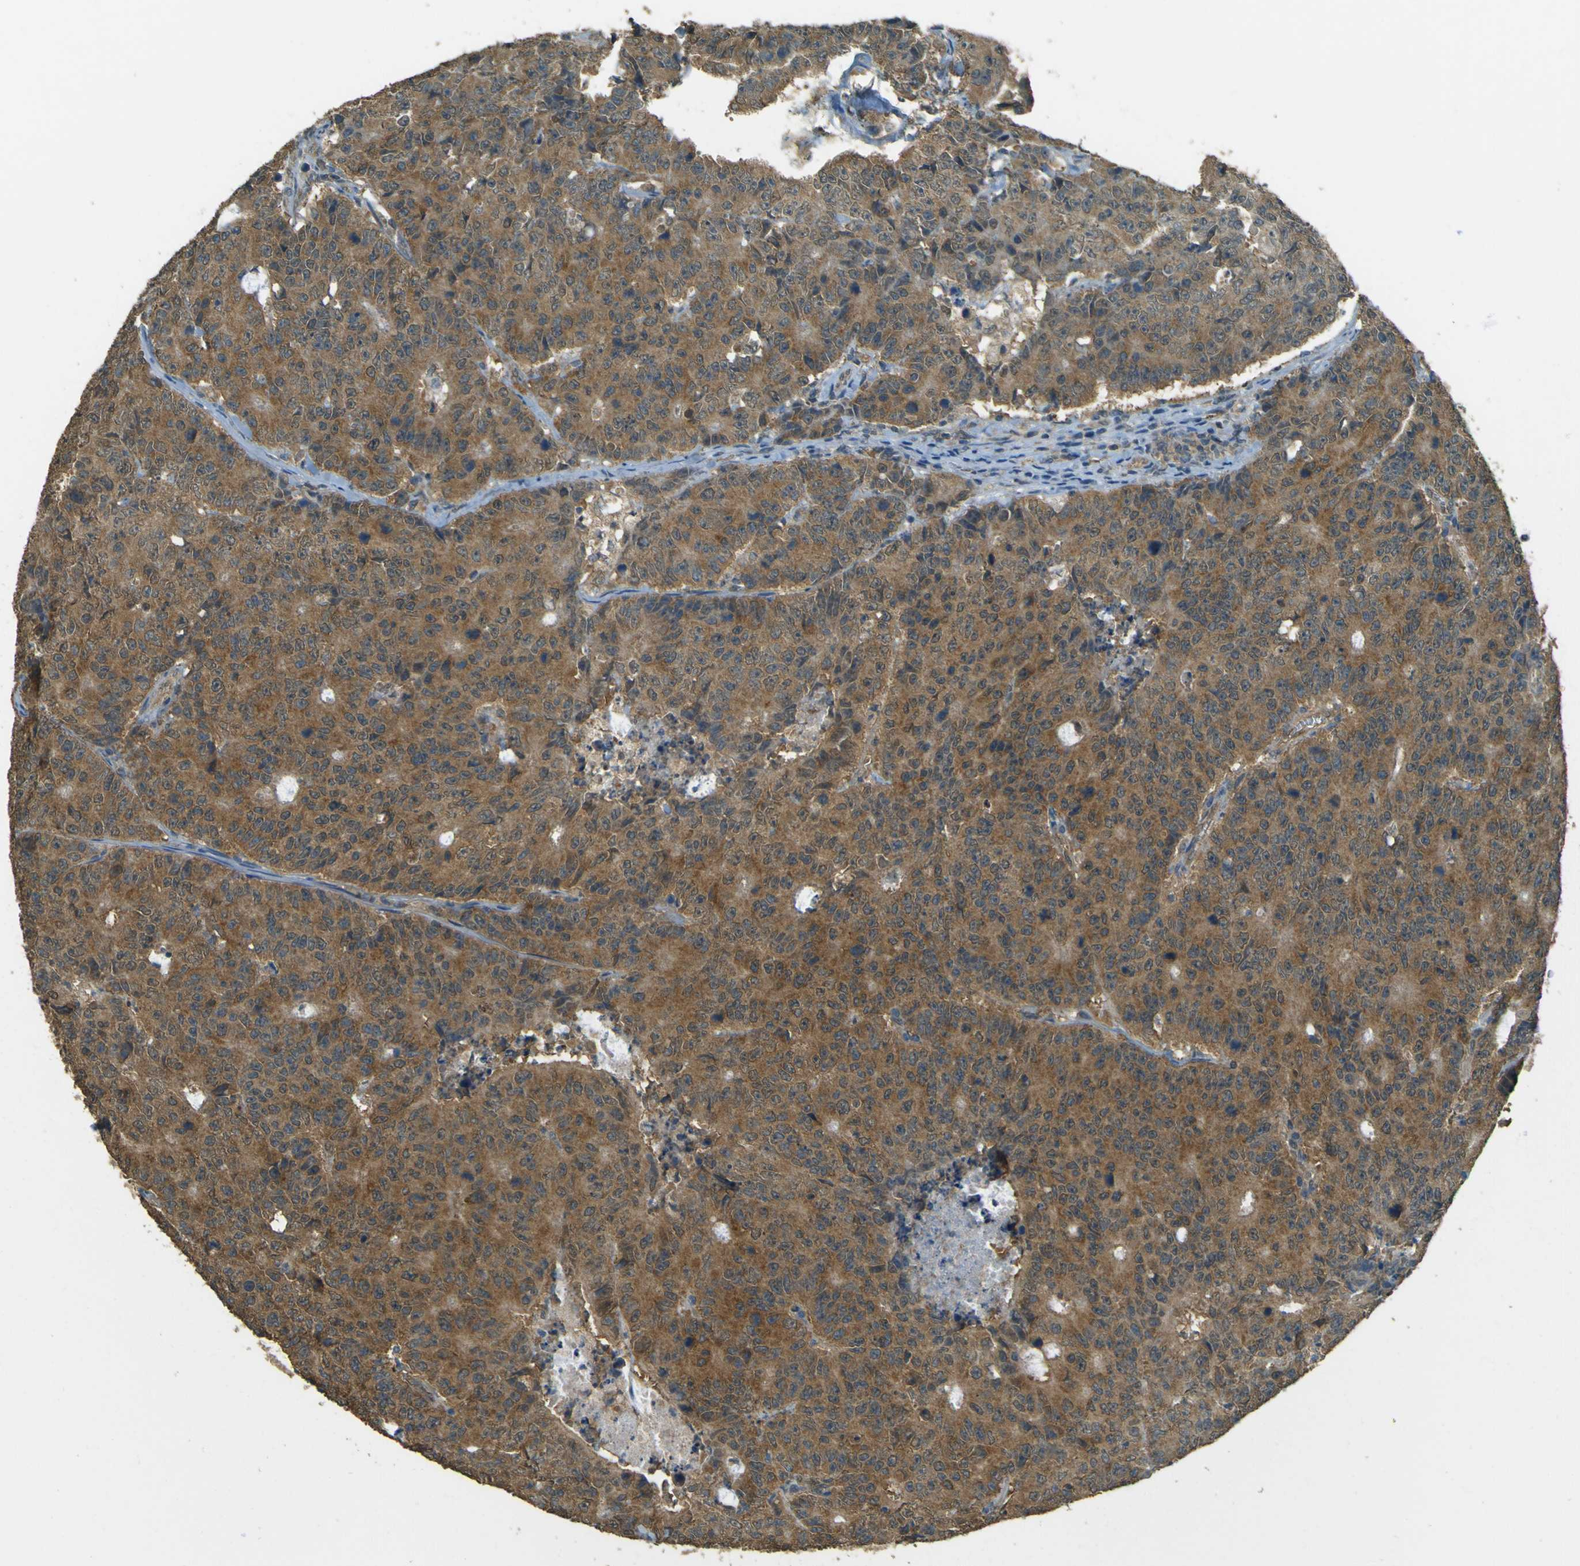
{"staining": {"intensity": "moderate", "quantity": ">75%", "location": "cytoplasmic/membranous"}, "tissue": "colorectal cancer", "cell_type": "Tumor cells", "image_type": "cancer", "snomed": [{"axis": "morphology", "description": "Adenocarcinoma, NOS"}, {"axis": "topography", "description": "Colon"}], "caption": "Moderate cytoplasmic/membranous staining is appreciated in about >75% of tumor cells in colorectal adenocarcinoma. Immunohistochemistry stains the protein in brown and the nuclei are stained blue.", "gene": "GOLGA1", "patient": {"sex": "female", "age": 86}}